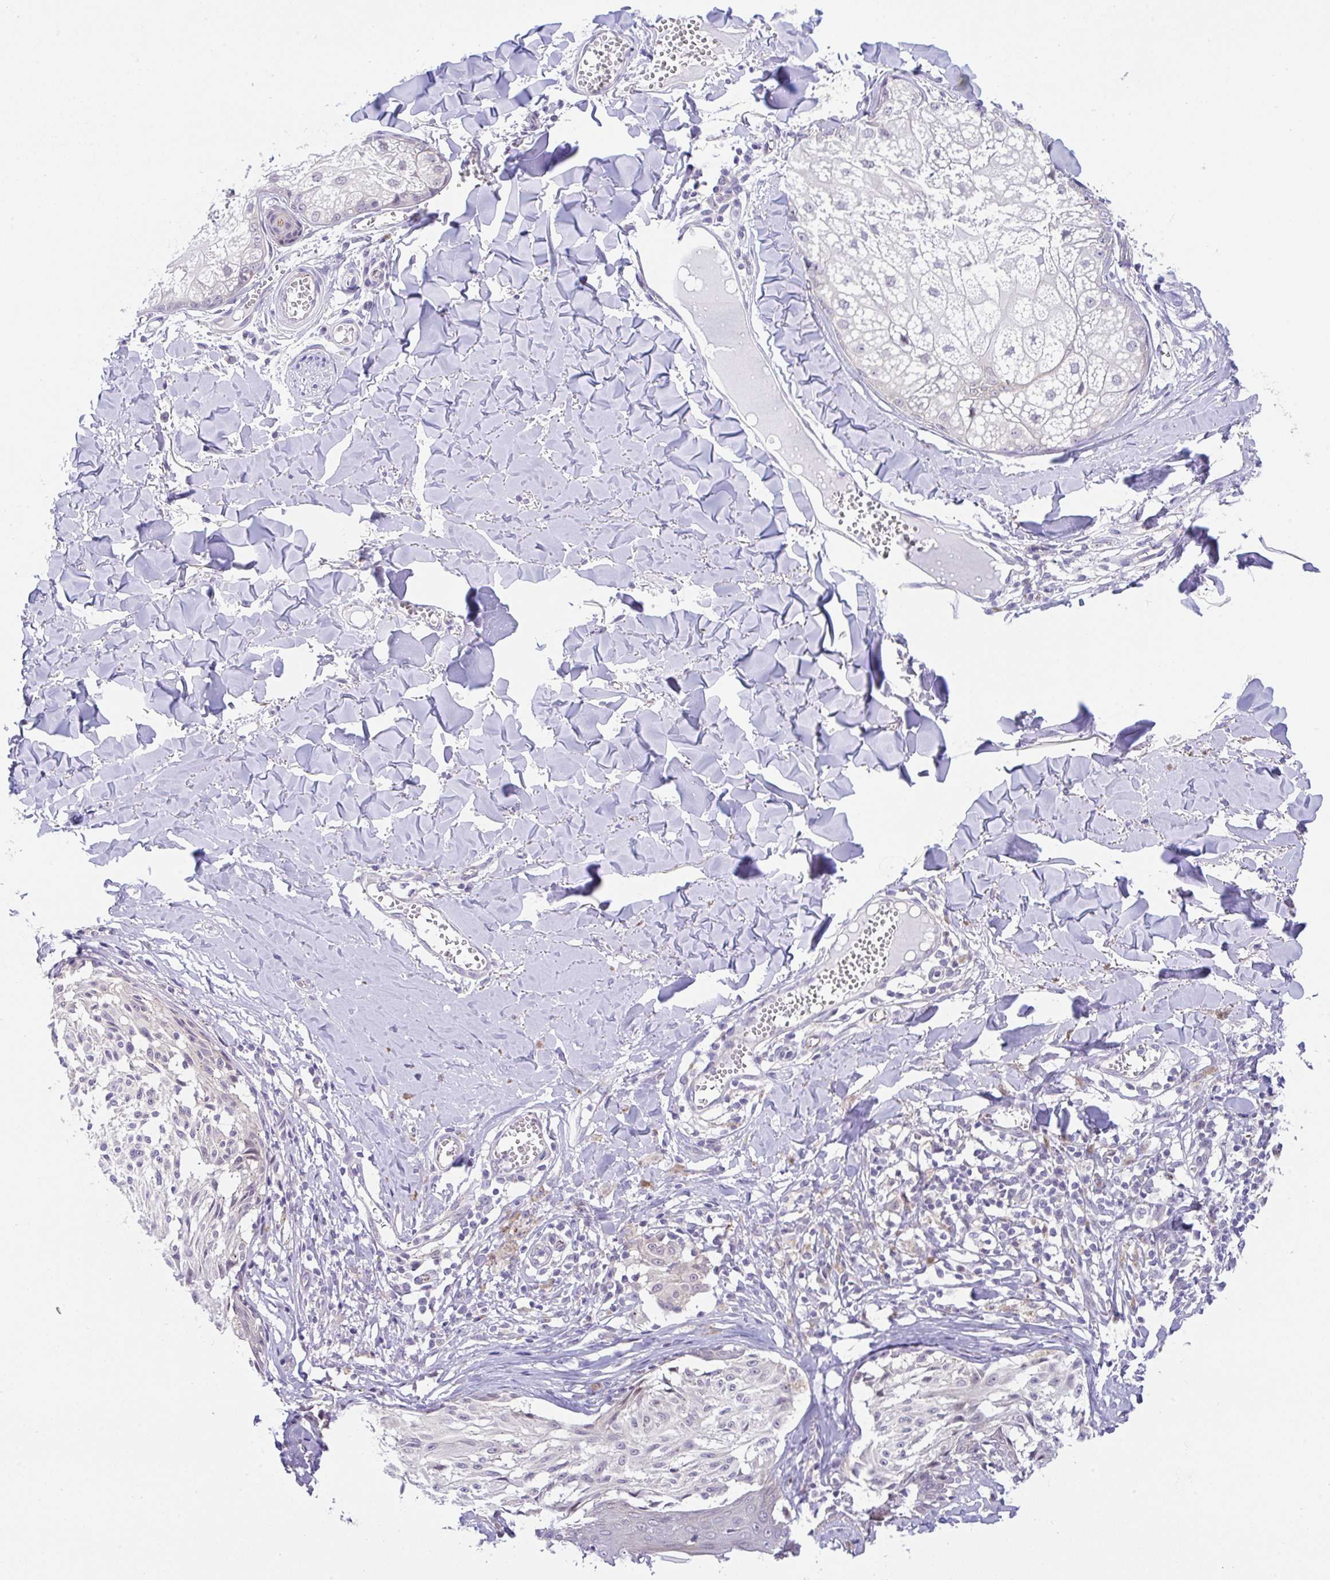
{"staining": {"intensity": "negative", "quantity": "none", "location": "none"}, "tissue": "melanoma", "cell_type": "Tumor cells", "image_type": "cancer", "snomed": [{"axis": "morphology", "description": "Malignant melanoma, NOS"}, {"axis": "topography", "description": "Skin"}], "caption": "Melanoma was stained to show a protein in brown. There is no significant expression in tumor cells.", "gene": "CGNL1", "patient": {"sex": "female", "age": 43}}